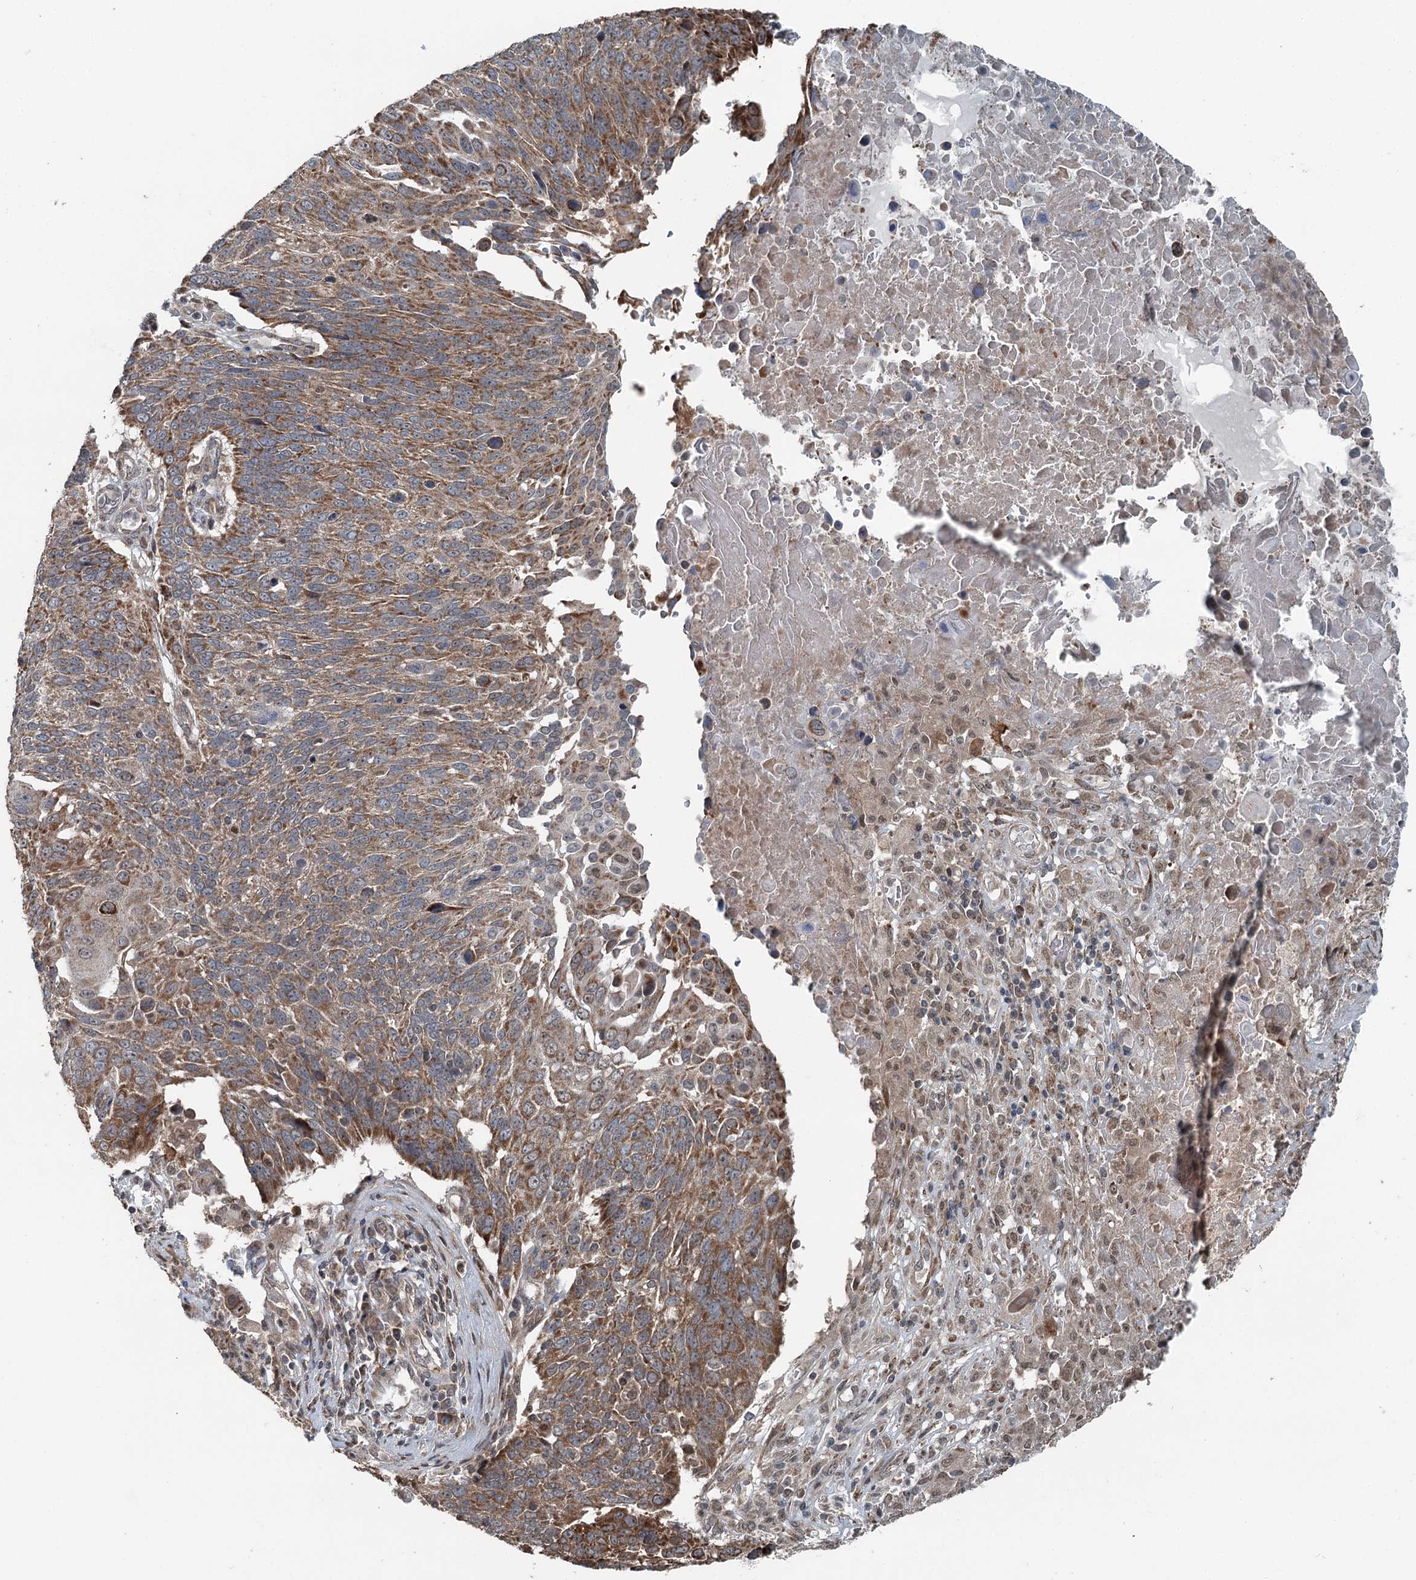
{"staining": {"intensity": "moderate", "quantity": ">75%", "location": "cytoplasmic/membranous"}, "tissue": "lung cancer", "cell_type": "Tumor cells", "image_type": "cancer", "snomed": [{"axis": "morphology", "description": "Squamous cell carcinoma, NOS"}, {"axis": "topography", "description": "Lung"}], "caption": "Immunohistochemical staining of human lung cancer (squamous cell carcinoma) displays moderate cytoplasmic/membranous protein staining in approximately >75% of tumor cells. (Brightfield microscopy of DAB IHC at high magnification).", "gene": "WAPL", "patient": {"sex": "male", "age": 66}}